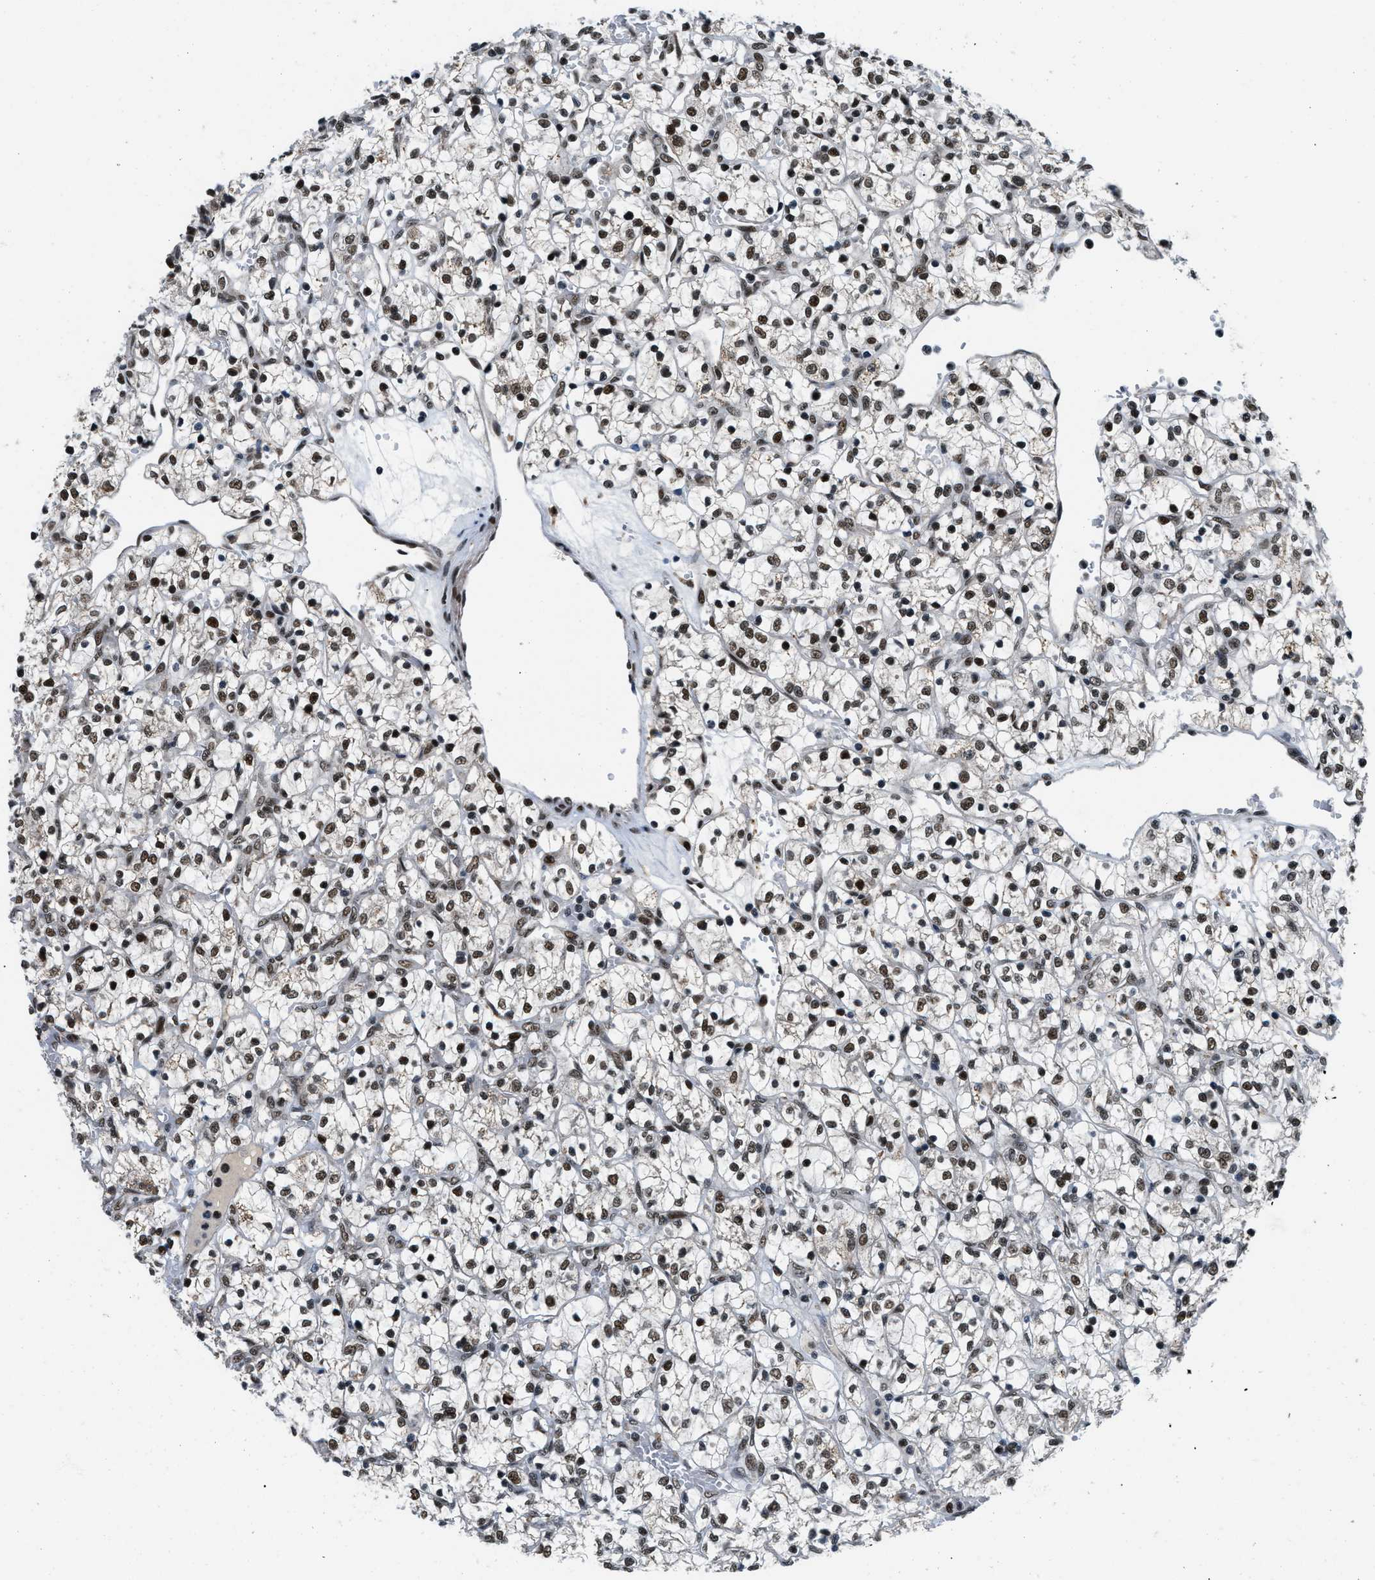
{"staining": {"intensity": "strong", "quantity": ">75%", "location": "nuclear"}, "tissue": "renal cancer", "cell_type": "Tumor cells", "image_type": "cancer", "snomed": [{"axis": "morphology", "description": "Adenocarcinoma, NOS"}, {"axis": "topography", "description": "Kidney"}], "caption": "Adenocarcinoma (renal) stained for a protein demonstrates strong nuclear positivity in tumor cells.", "gene": "KDM3B", "patient": {"sex": "female", "age": 69}}